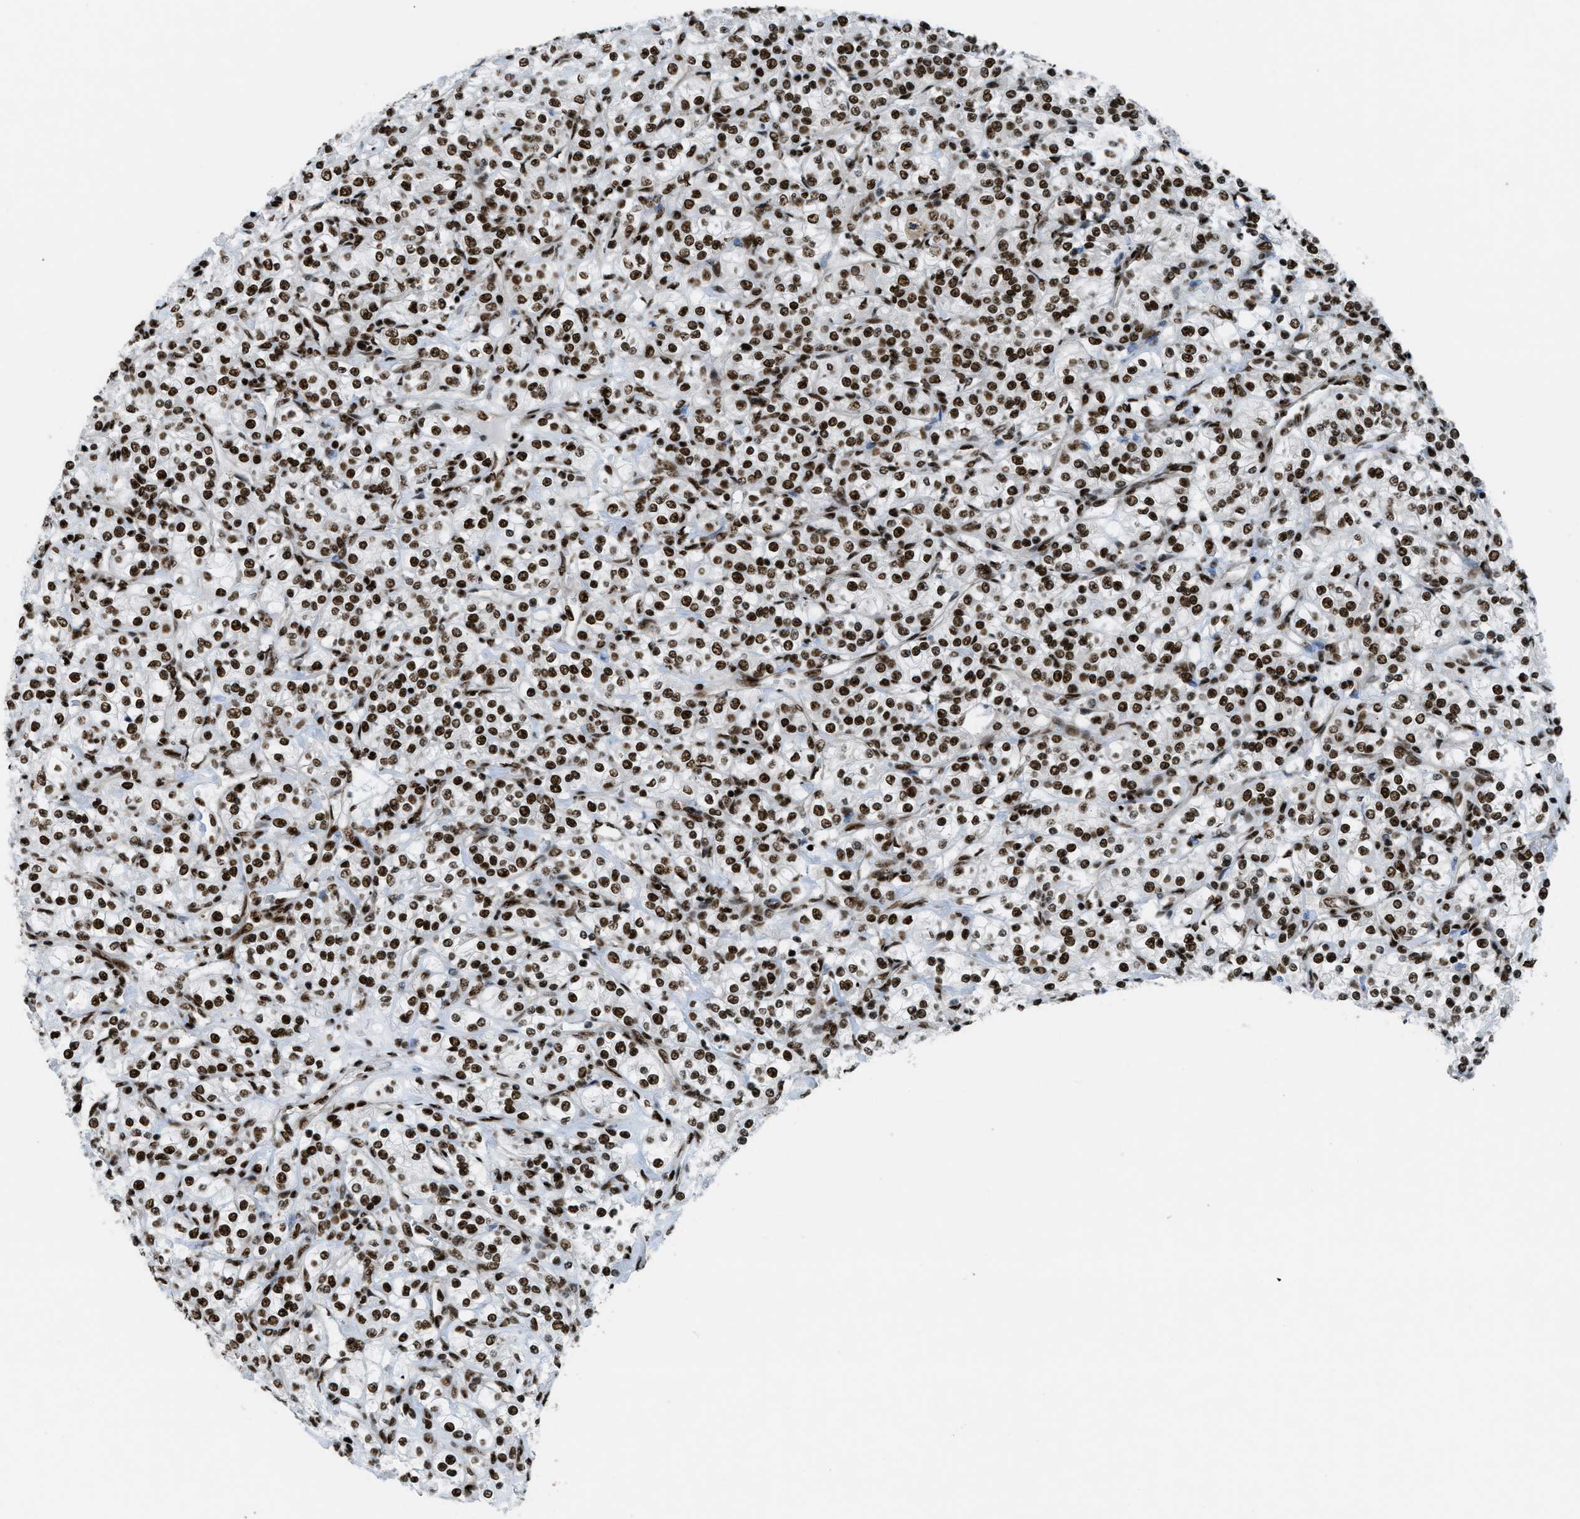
{"staining": {"intensity": "strong", "quantity": ">75%", "location": "nuclear"}, "tissue": "renal cancer", "cell_type": "Tumor cells", "image_type": "cancer", "snomed": [{"axis": "morphology", "description": "Adenocarcinoma, NOS"}, {"axis": "topography", "description": "Kidney"}], "caption": "An immunohistochemistry (IHC) micrograph of neoplastic tissue is shown. Protein staining in brown labels strong nuclear positivity in adenocarcinoma (renal) within tumor cells.", "gene": "ZNF207", "patient": {"sex": "male", "age": 77}}